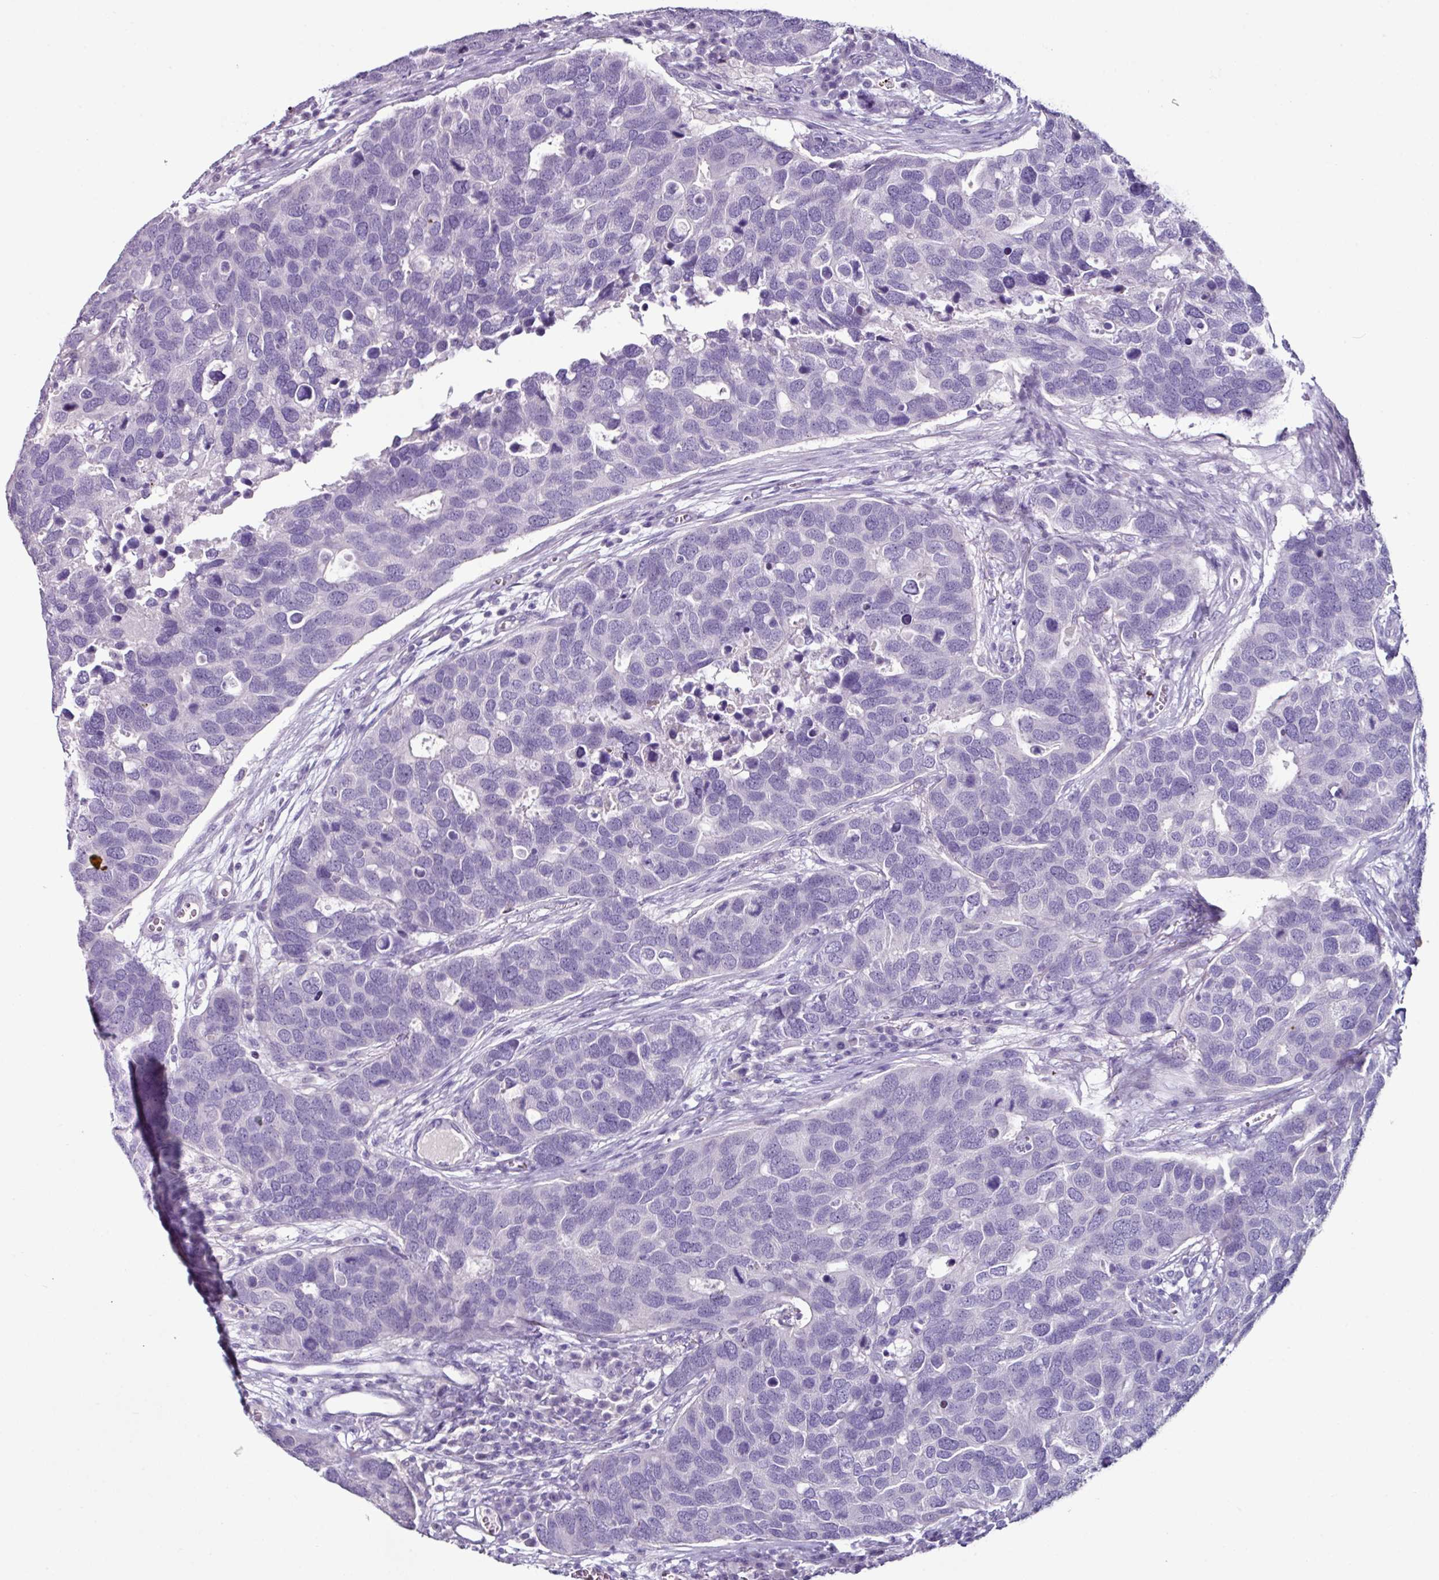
{"staining": {"intensity": "negative", "quantity": "none", "location": "none"}, "tissue": "breast cancer", "cell_type": "Tumor cells", "image_type": "cancer", "snomed": [{"axis": "morphology", "description": "Duct carcinoma"}, {"axis": "topography", "description": "Breast"}], "caption": "Immunohistochemistry image of human breast cancer (infiltrating ductal carcinoma) stained for a protein (brown), which exhibits no positivity in tumor cells. (Immunohistochemistry, brightfield microscopy, high magnification).", "gene": "GLP2R", "patient": {"sex": "female", "age": 83}}